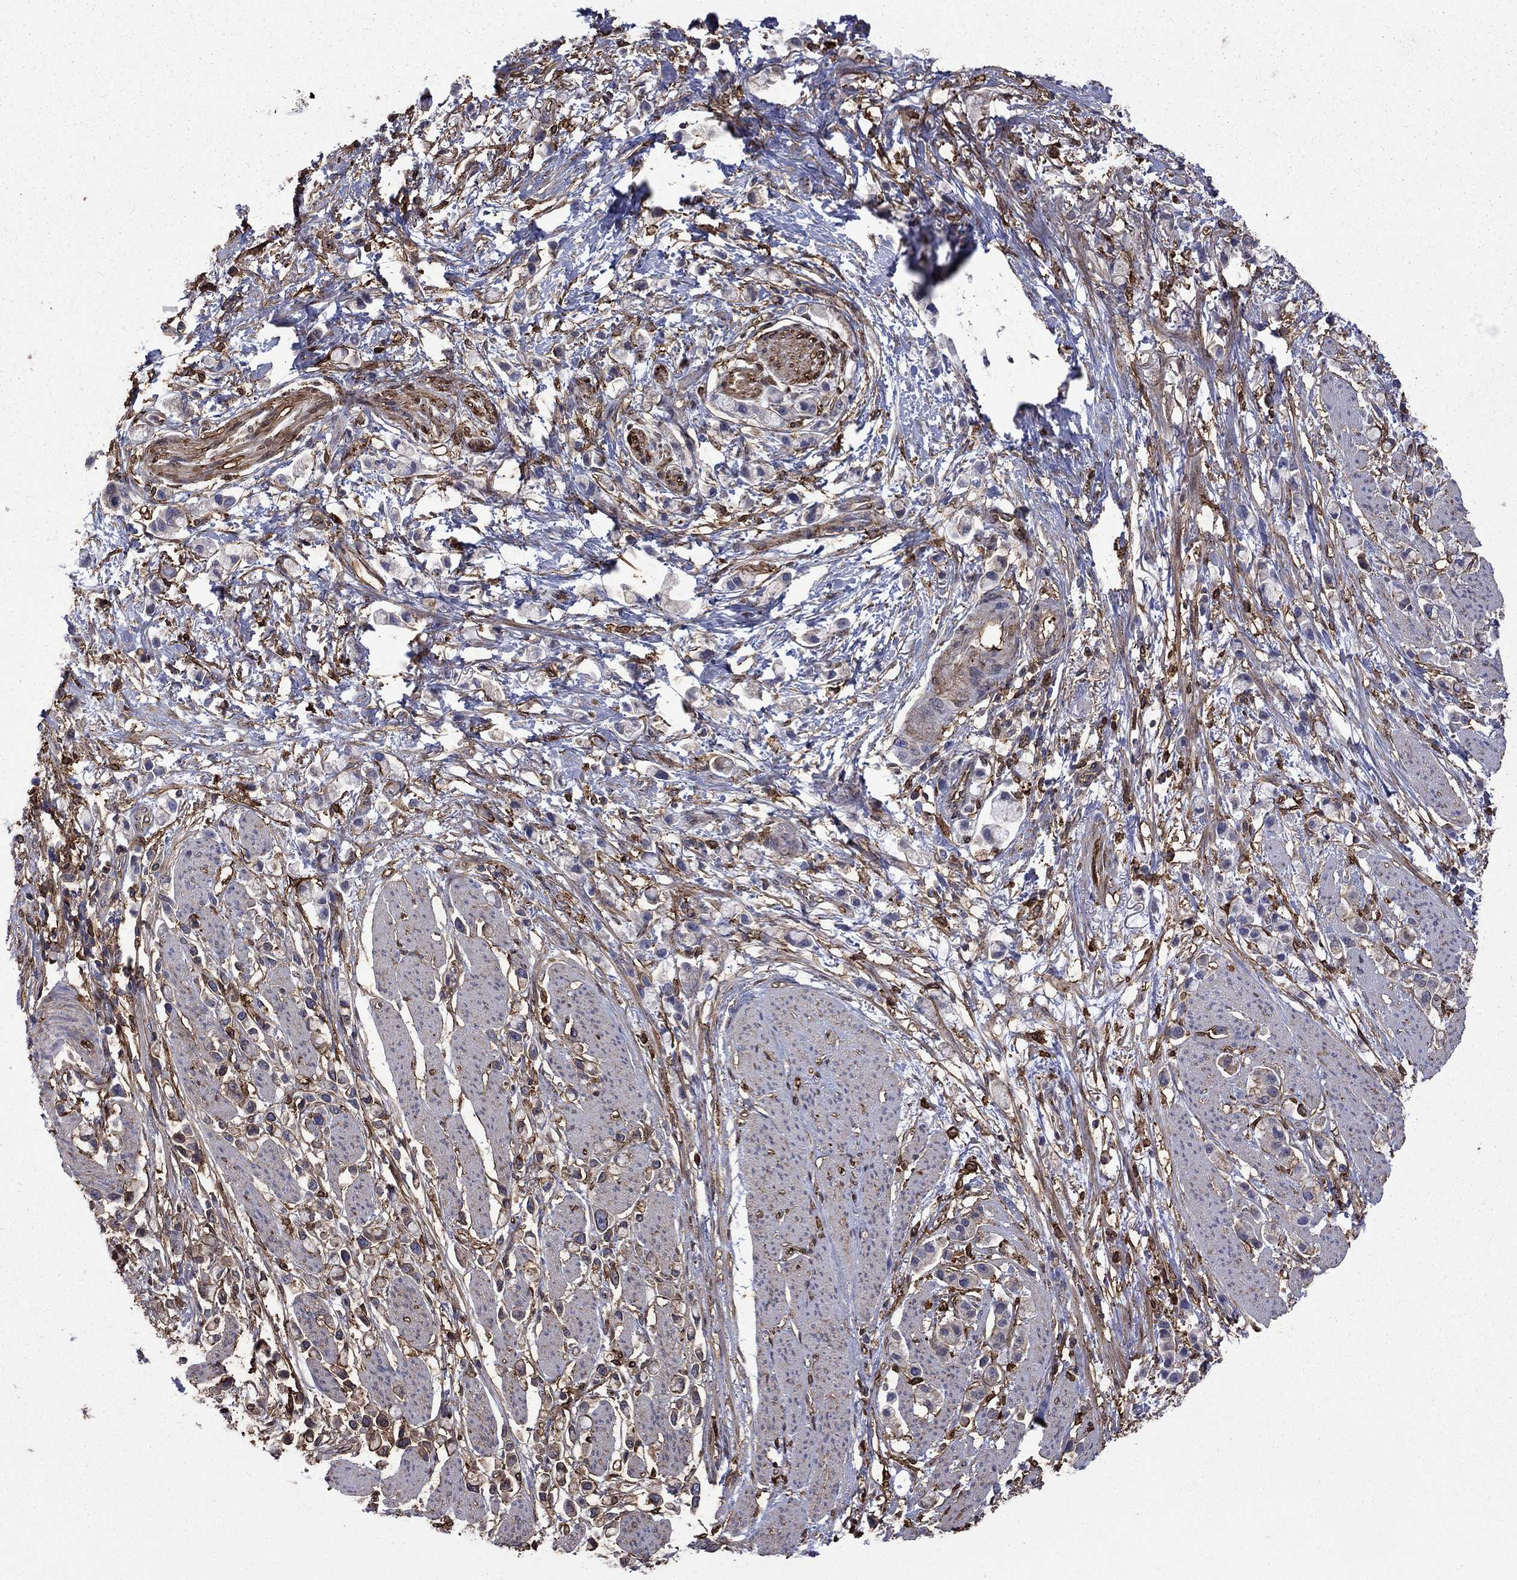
{"staining": {"intensity": "moderate", "quantity": "<25%", "location": "cytoplasmic/membranous"}, "tissue": "stomach cancer", "cell_type": "Tumor cells", "image_type": "cancer", "snomed": [{"axis": "morphology", "description": "Adenocarcinoma, NOS"}, {"axis": "topography", "description": "Stomach"}], "caption": "A low amount of moderate cytoplasmic/membranous staining is present in approximately <25% of tumor cells in adenocarcinoma (stomach) tissue.", "gene": "PLAU", "patient": {"sex": "female", "age": 81}}